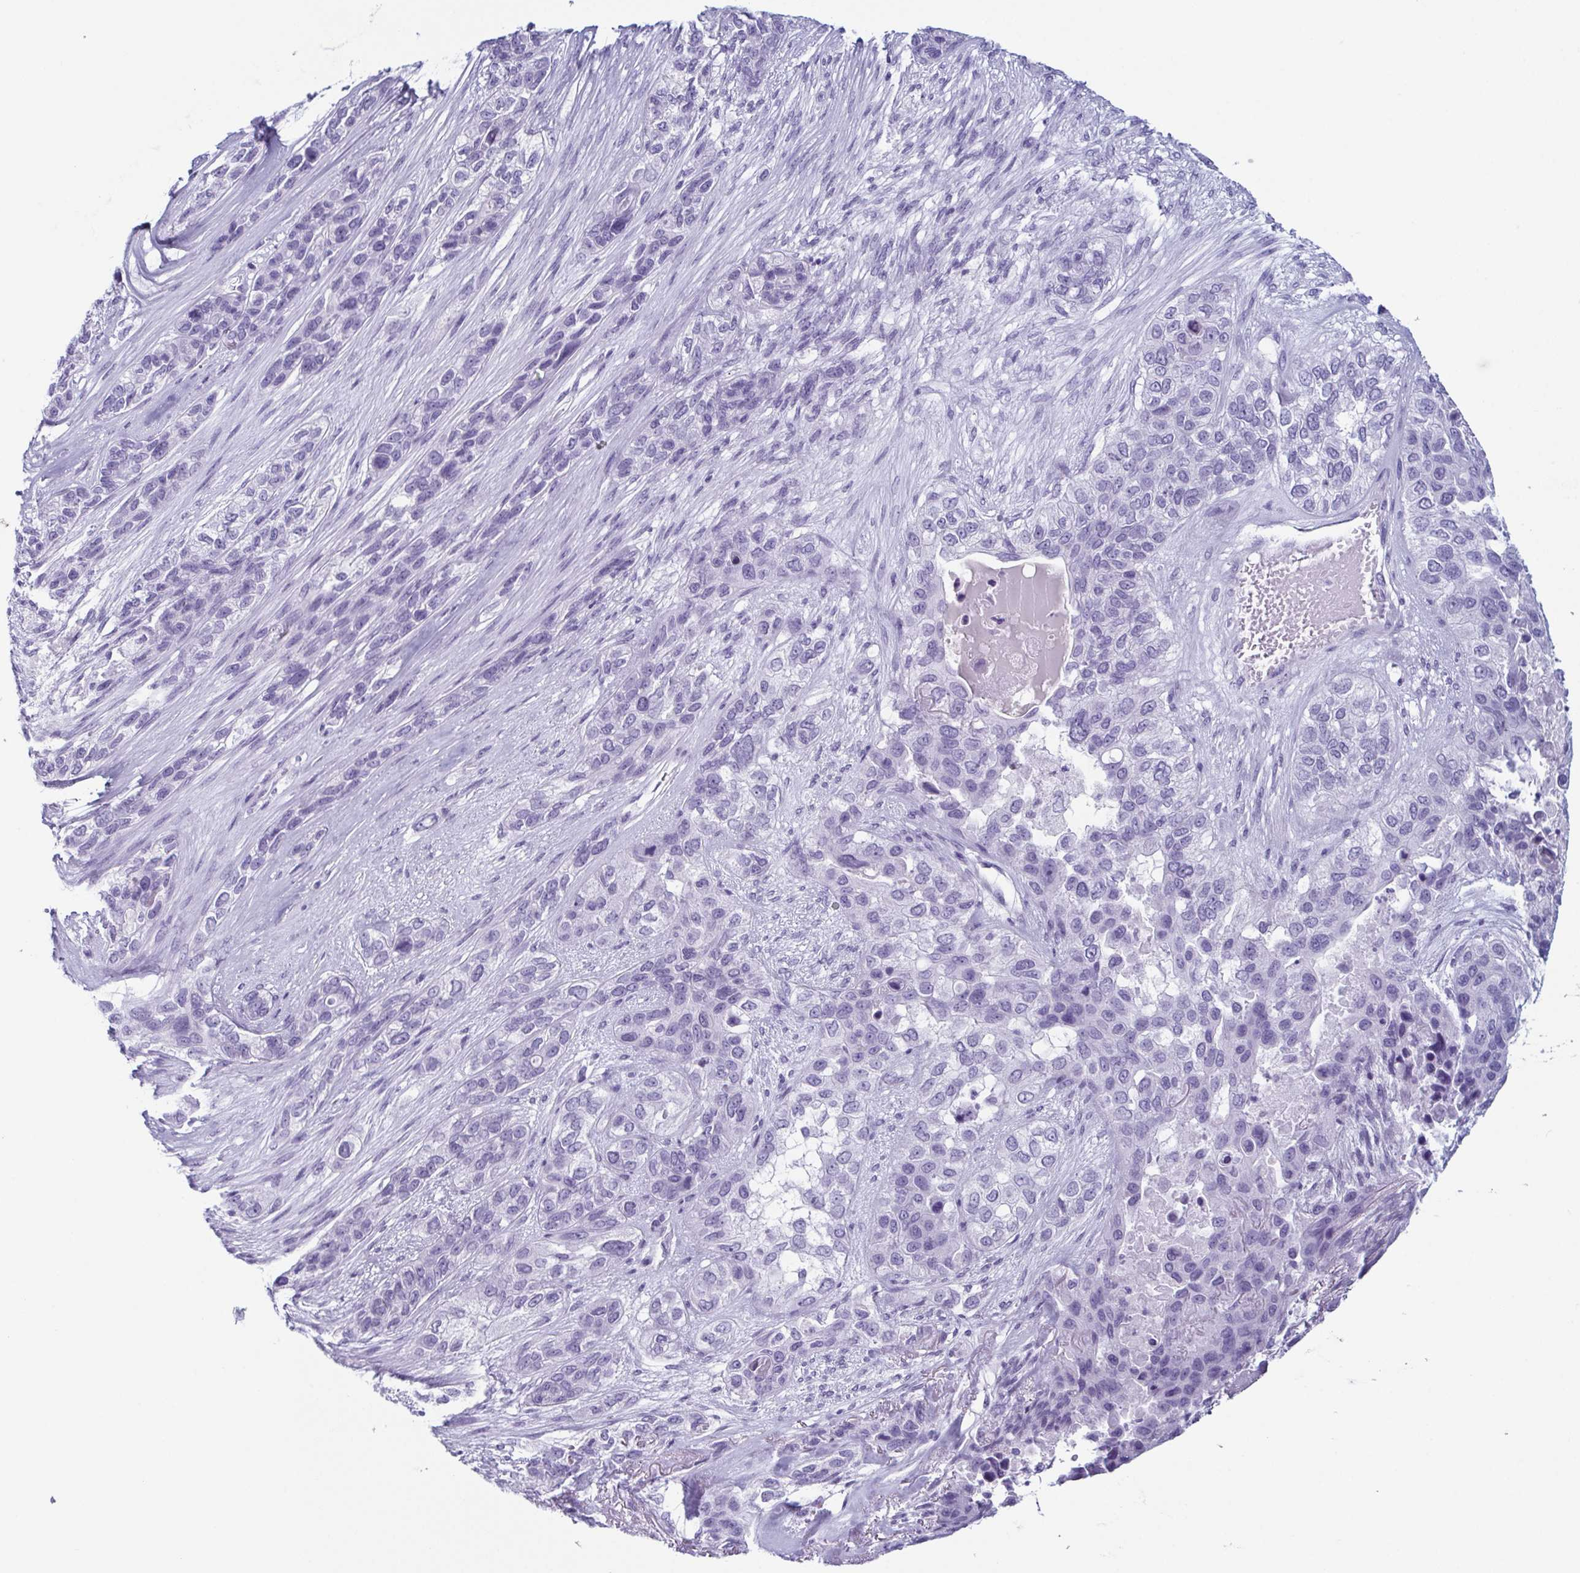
{"staining": {"intensity": "negative", "quantity": "none", "location": "none"}, "tissue": "lung cancer", "cell_type": "Tumor cells", "image_type": "cancer", "snomed": [{"axis": "morphology", "description": "Squamous cell carcinoma, NOS"}, {"axis": "topography", "description": "Lung"}], "caption": "The image exhibits no significant positivity in tumor cells of lung cancer. (DAB immunohistochemistry with hematoxylin counter stain).", "gene": "ENKUR", "patient": {"sex": "female", "age": 70}}